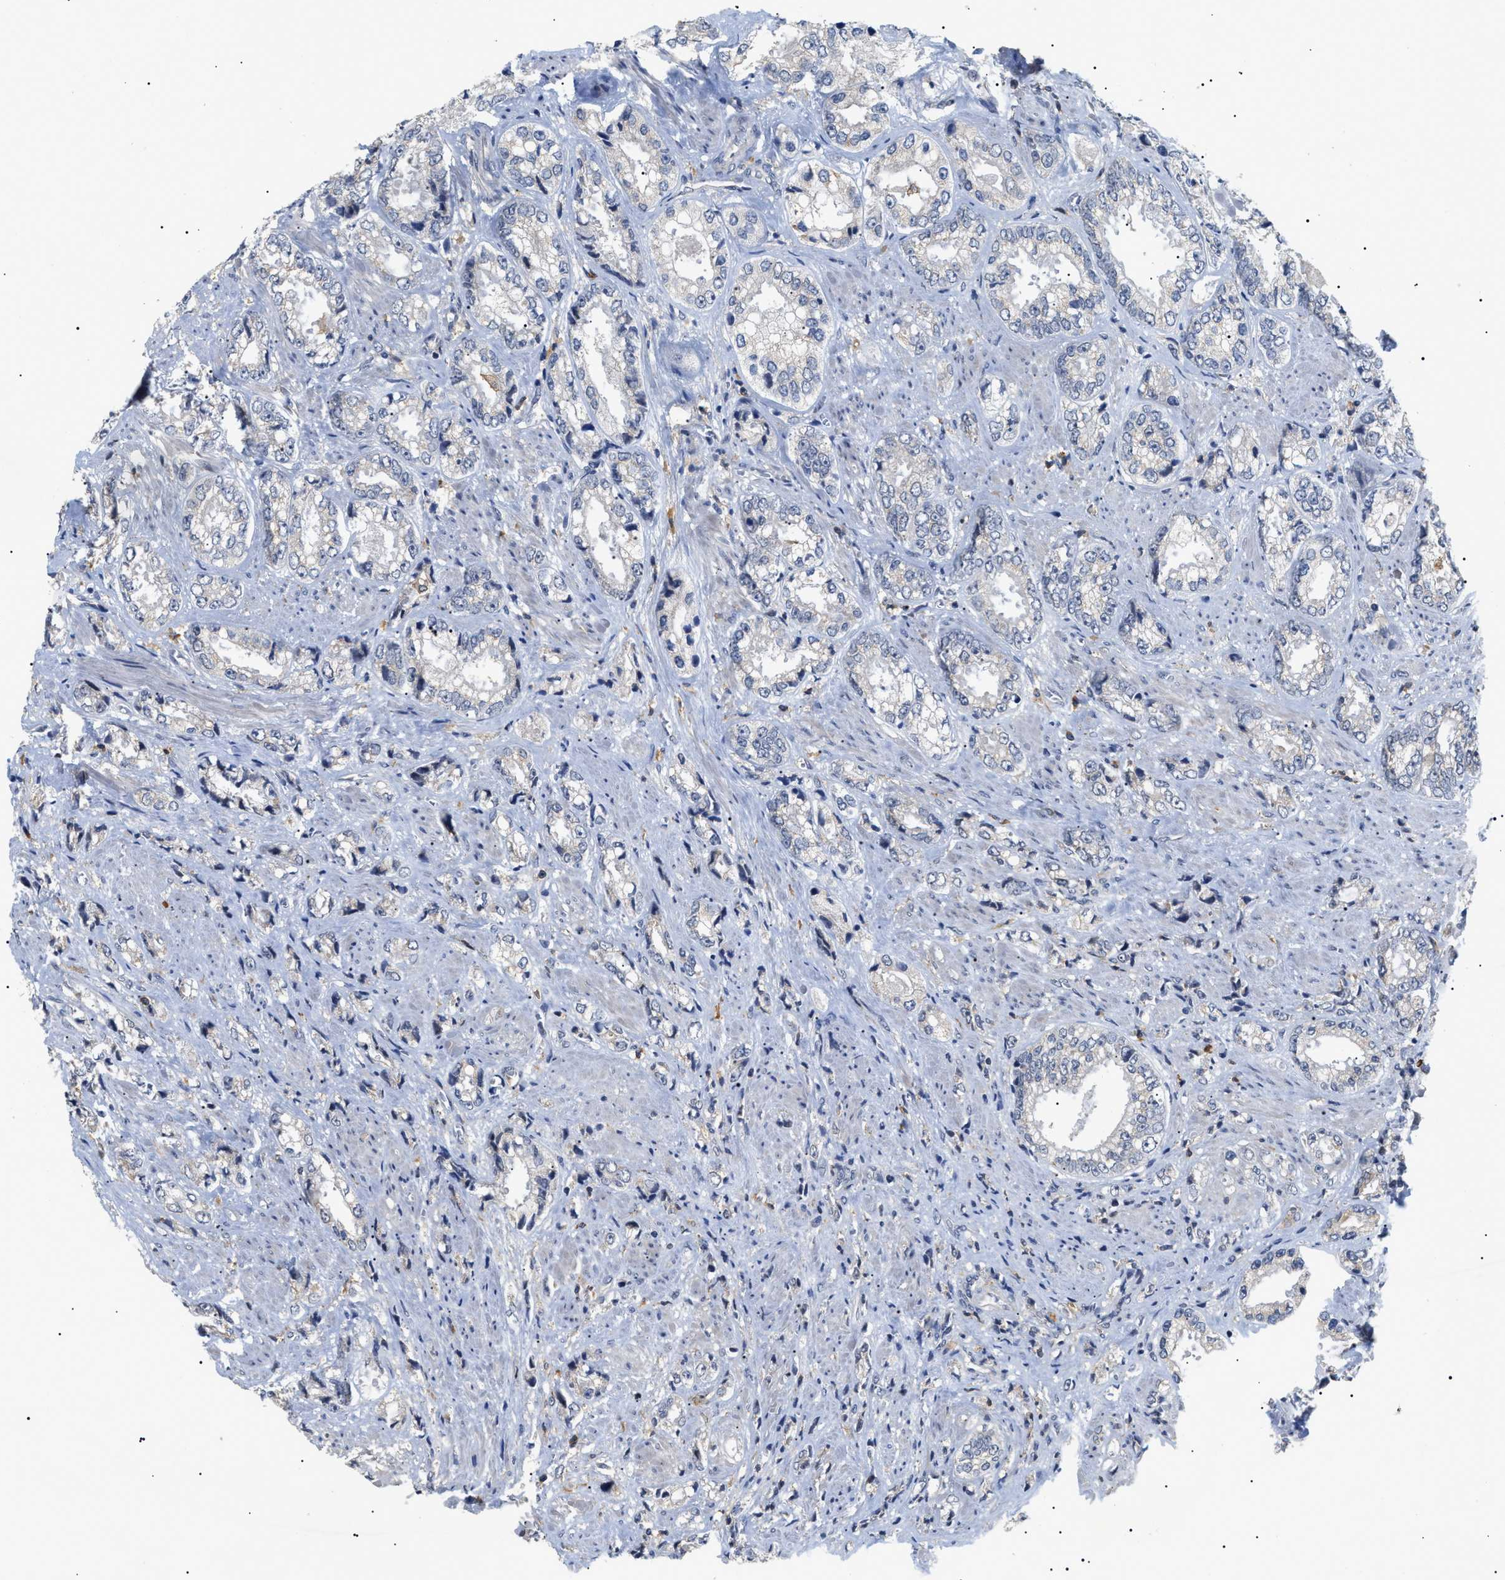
{"staining": {"intensity": "negative", "quantity": "none", "location": "none"}, "tissue": "prostate cancer", "cell_type": "Tumor cells", "image_type": "cancer", "snomed": [{"axis": "morphology", "description": "Adenocarcinoma, High grade"}, {"axis": "topography", "description": "Prostate"}], "caption": "This is an immunohistochemistry (IHC) image of human prostate cancer (adenocarcinoma (high-grade)). There is no positivity in tumor cells.", "gene": "CD300A", "patient": {"sex": "male", "age": 61}}